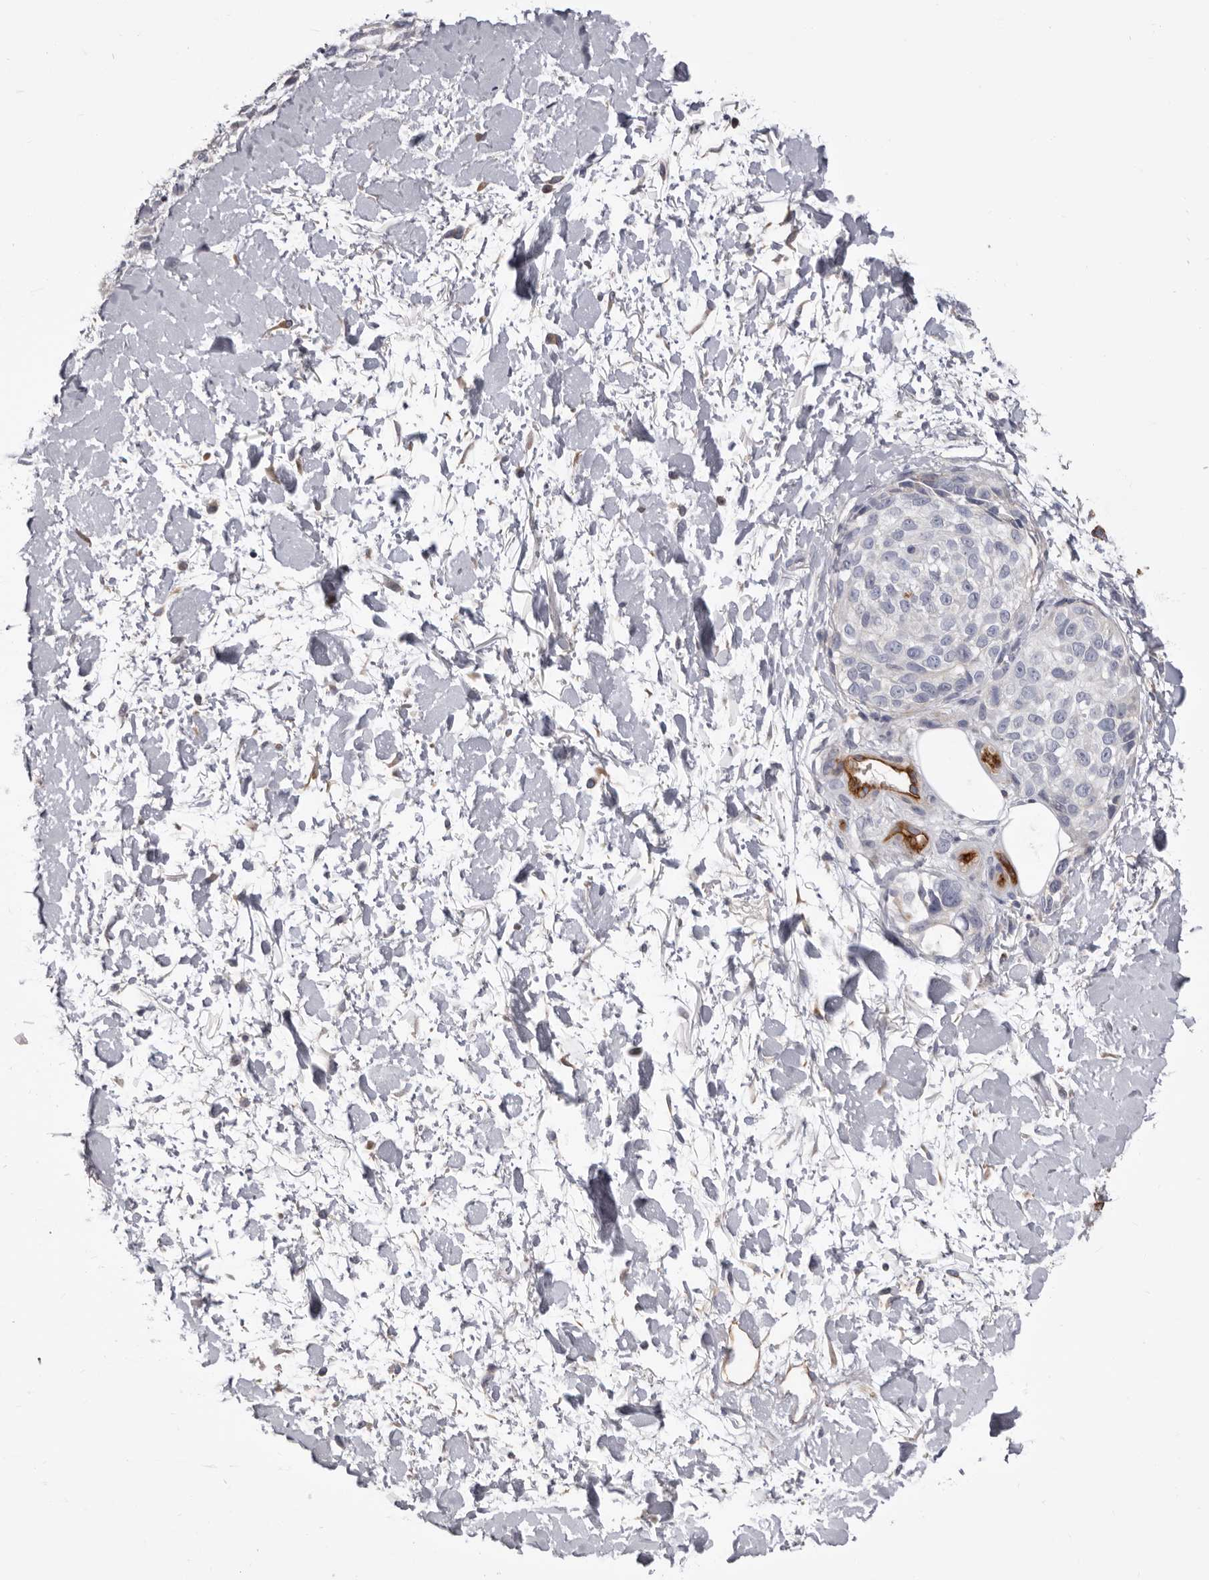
{"staining": {"intensity": "negative", "quantity": "none", "location": "none"}, "tissue": "melanoma", "cell_type": "Tumor cells", "image_type": "cancer", "snomed": [{"axis": "morphology", "description": "Malignant melanoma, Metastatic site"}, {"axis": "topography", "description": "Skin"}], "caption": "Photomicrograph shows no protein positivity in tumor cells of melanoma tissue.", "gene": "ADGRL4", "patient": {"sex": "female", "age": 72}}